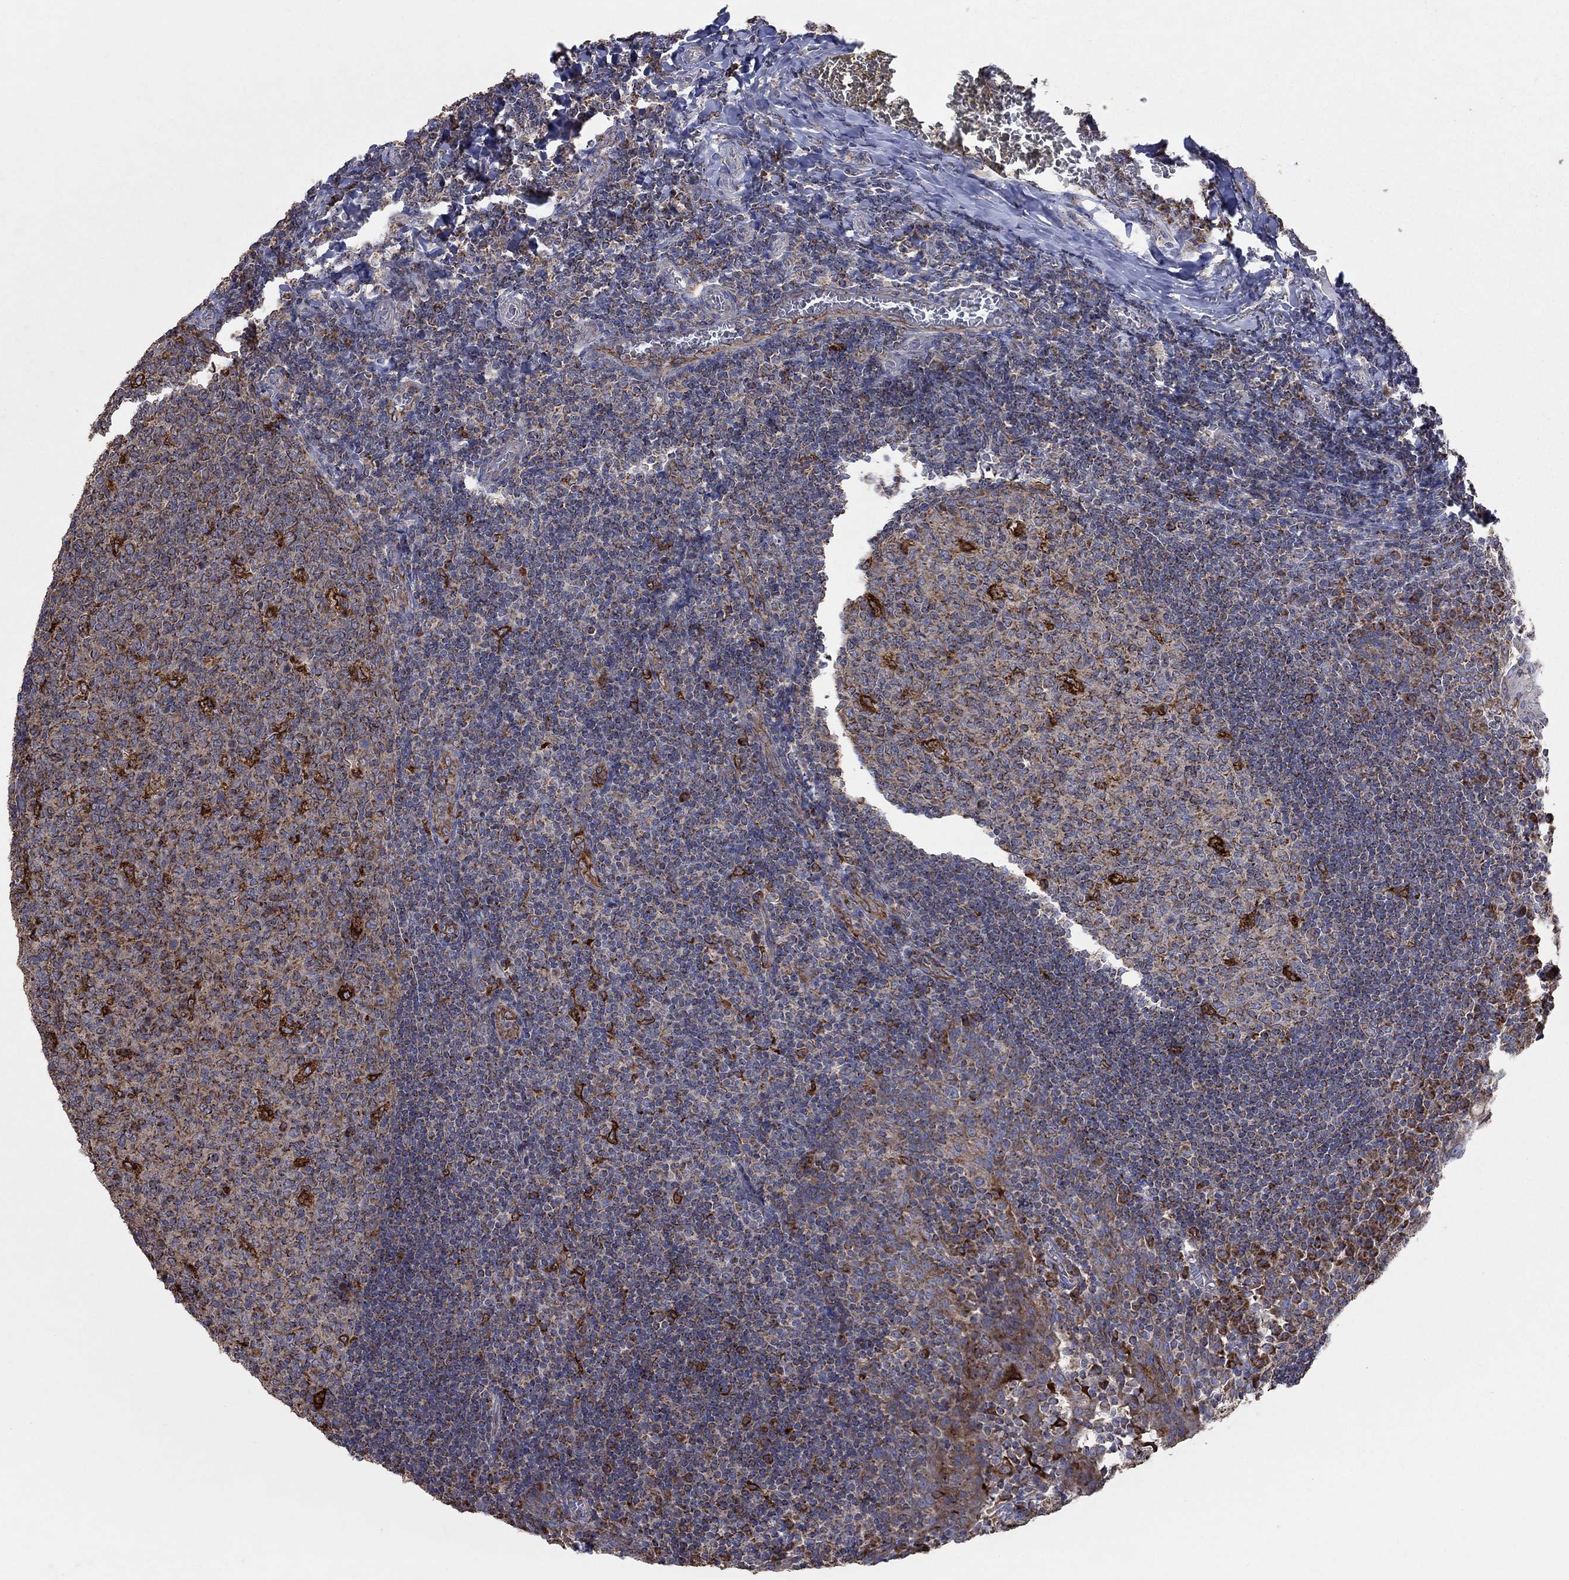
{"staining": {"intensity": "strong", "quantity": "25%-75%", "location": "cytoplasmic/membranous"}, "tissue": "tonsil", "cell_type": "Germinal center cells", "image_type": "normal", "snomed": [{"axis": "morphology", "description": "Normal tissue, NOS"}, {"axis": "topography", "description": "Tonsil"}], "caption": "Protein expression analysis of unremarkable human tonsil reveals strong cytoplasmic/membranous staining in about 25%-75% of germinal center cells. Immunohistochemistry stains the protein of interest in brown and the nuclei are stained blue.", "gene": "NCEH1", "patient": {"sex": "female", "age": 13}}